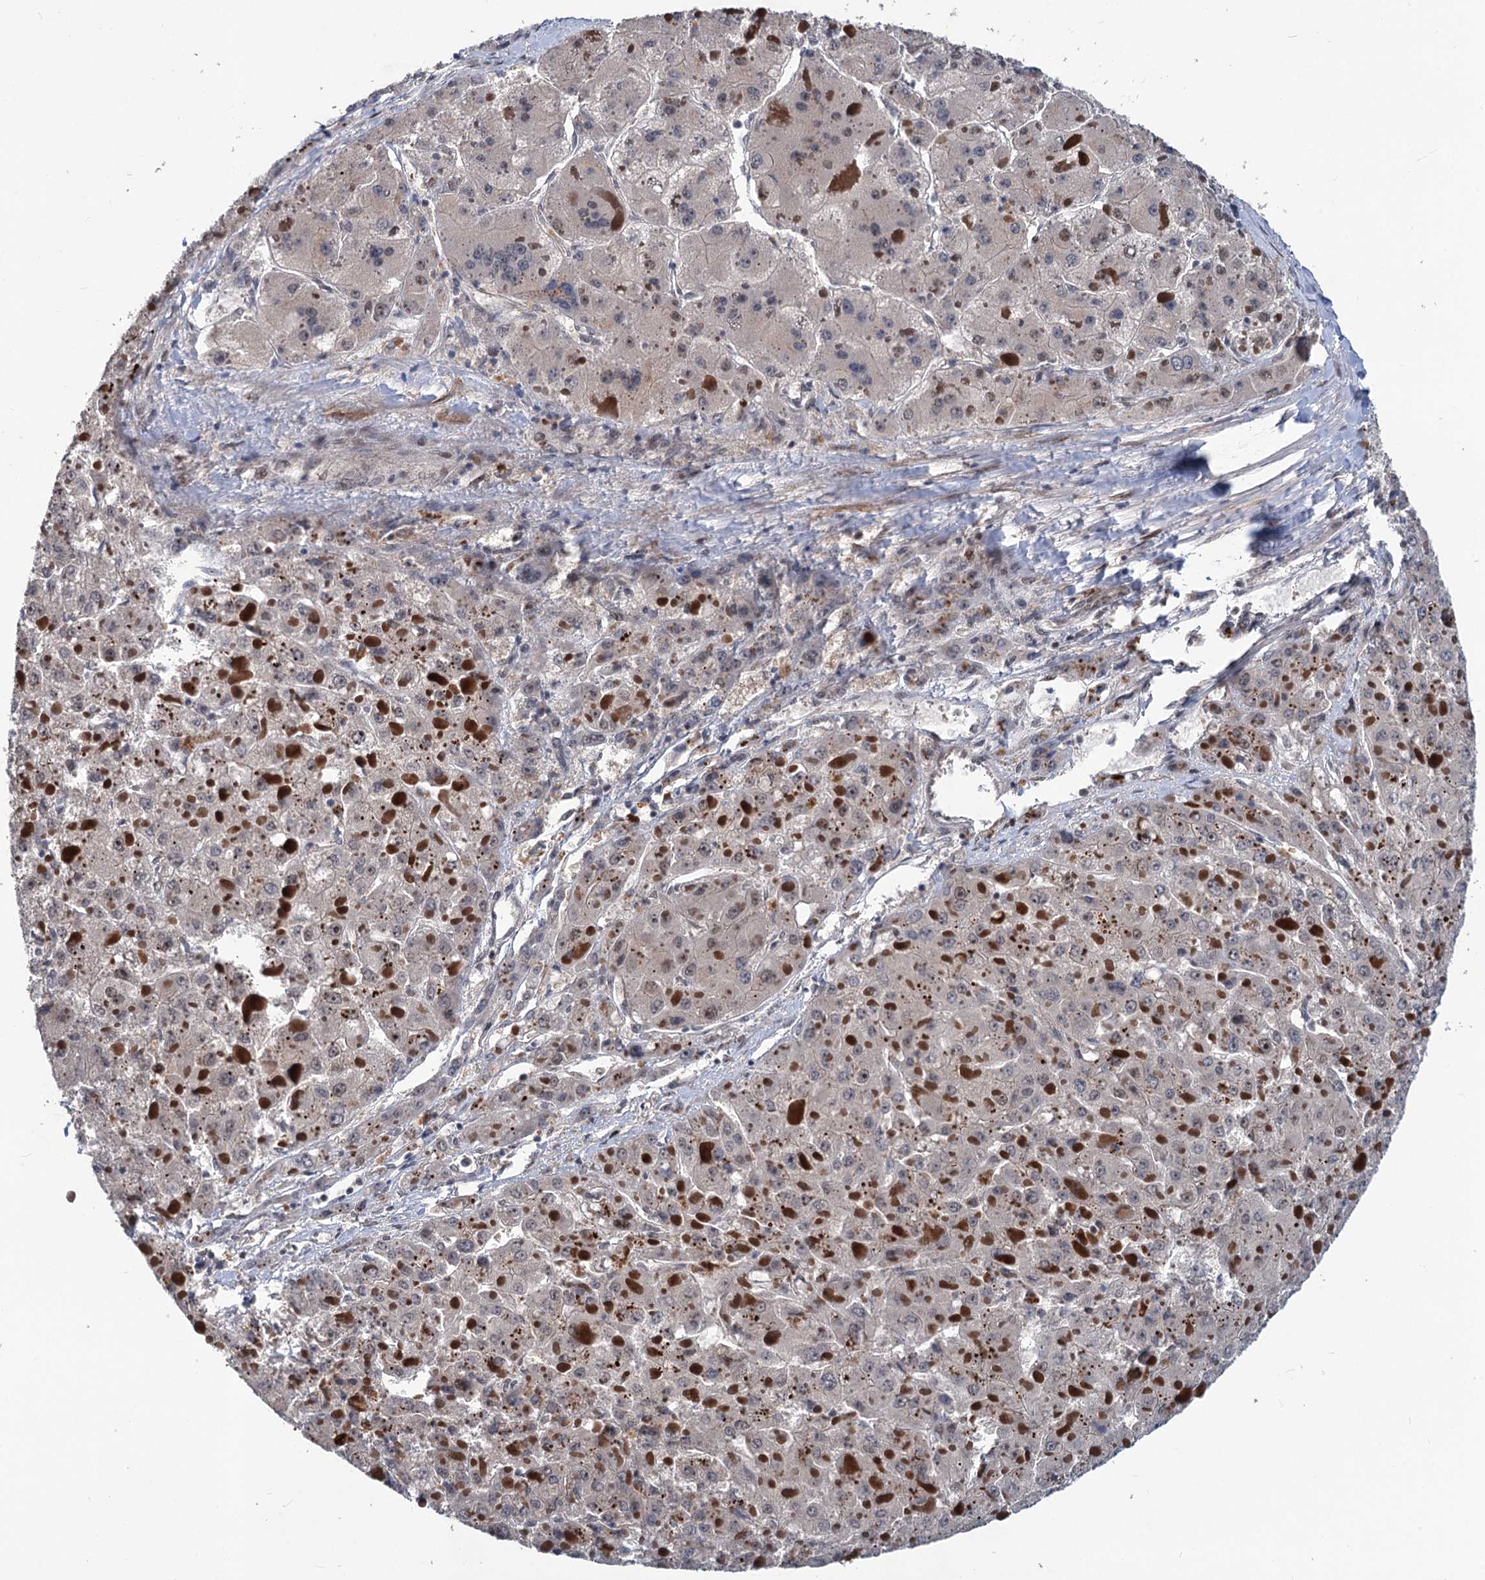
{"staining": {"intensity": "negative", "quantity": "none", "location": "none"}, "tissue": "liver cancer", "cell_type": "Tumor cells", "image_type": "cancer", "snomed": [{"axis": "morphology", "description": "Carcinoma, Hepatocellular, NOS"}, {"axis": "topography", "description": "Liver"}], "caption": "DAB (3,3'-diaminobenzidine) immunohistochemical staining of human liver cancer (hepatocellular carcinoma) demonstrates no significant positivity in tumor cells.", "gene": "PHF8", "patient": {"sex": "female", "age": 73}}